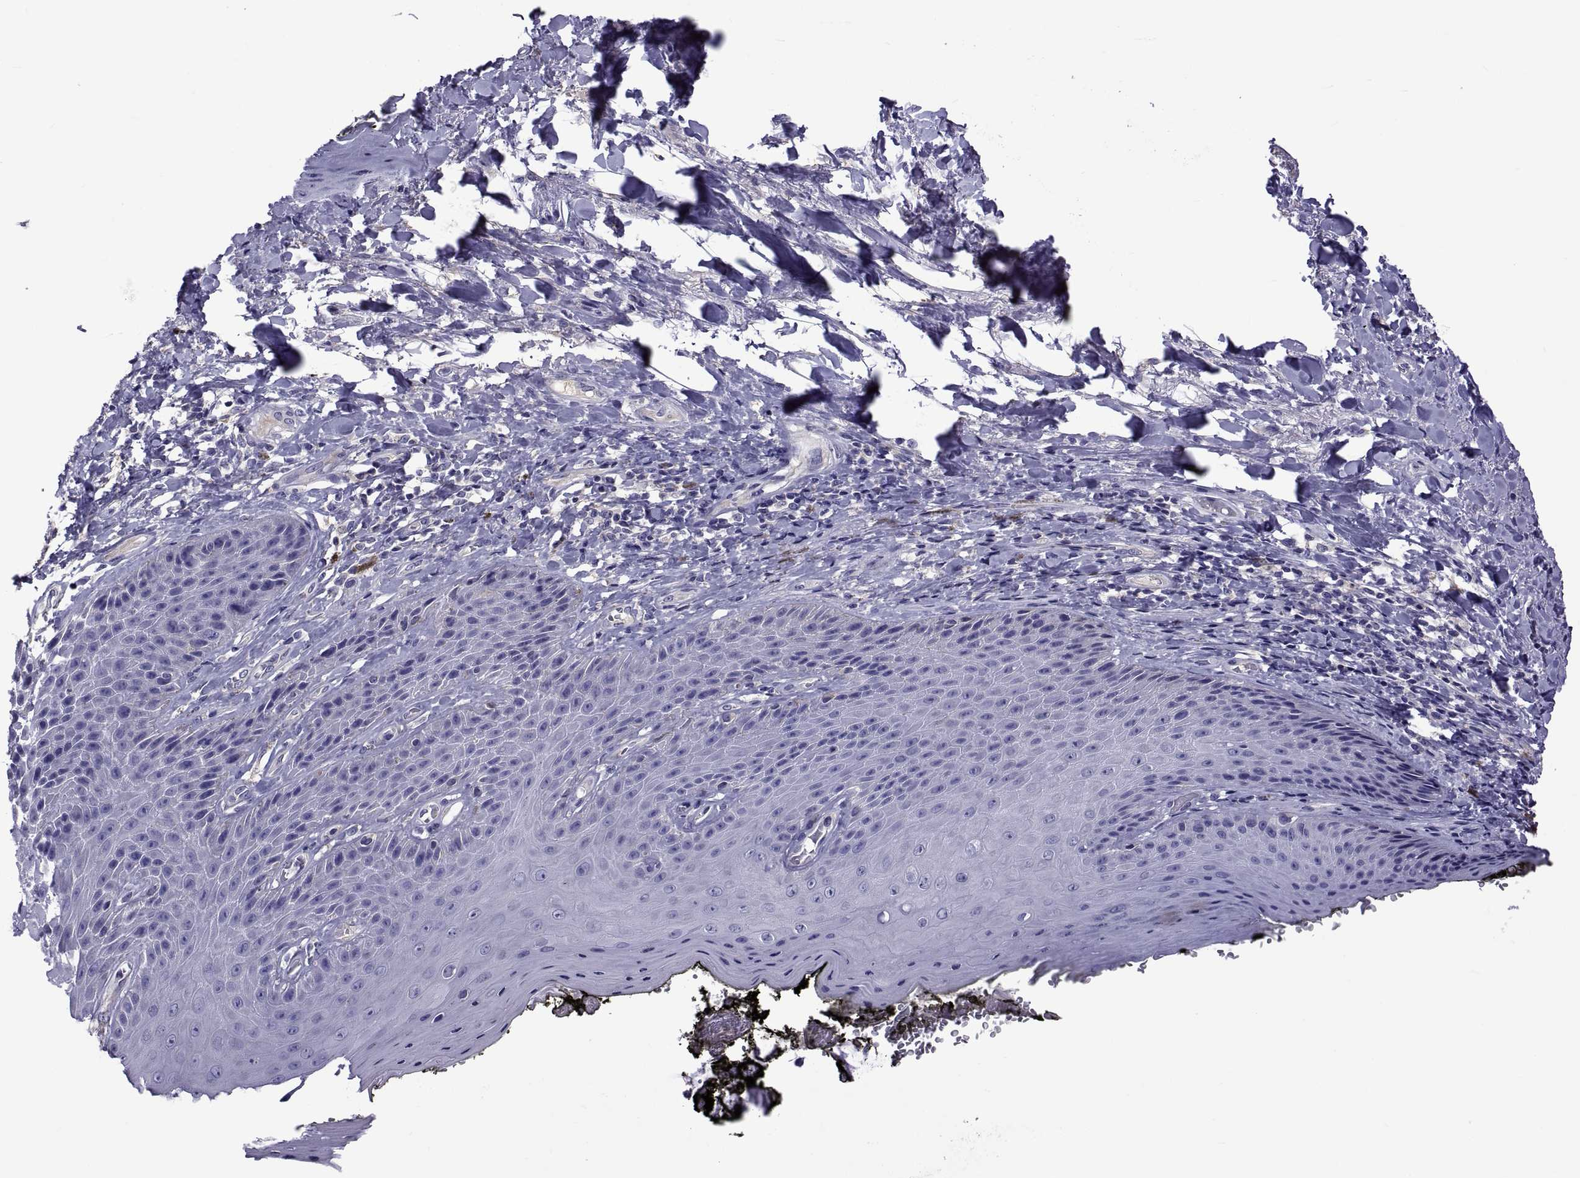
{"staining": {"intensity": "negative", "quantity": "none", "location": "none"}, "tissue": "skin", "cell_type": "Epidermal cells", "image_type": "normal", "snomed": [{"axis": "morphology", "description": "Normal tissue, NOS"}, {"axis": "topography", "description": "Anal"}, {"axis": "topography", "description": "Peripheral nerve tissue"}], "caption": "IHC of normal skin exhibits no positivity in epidermal cells.", "gene": "TMC3", "patient": {"sex": "male", "age": 53}}